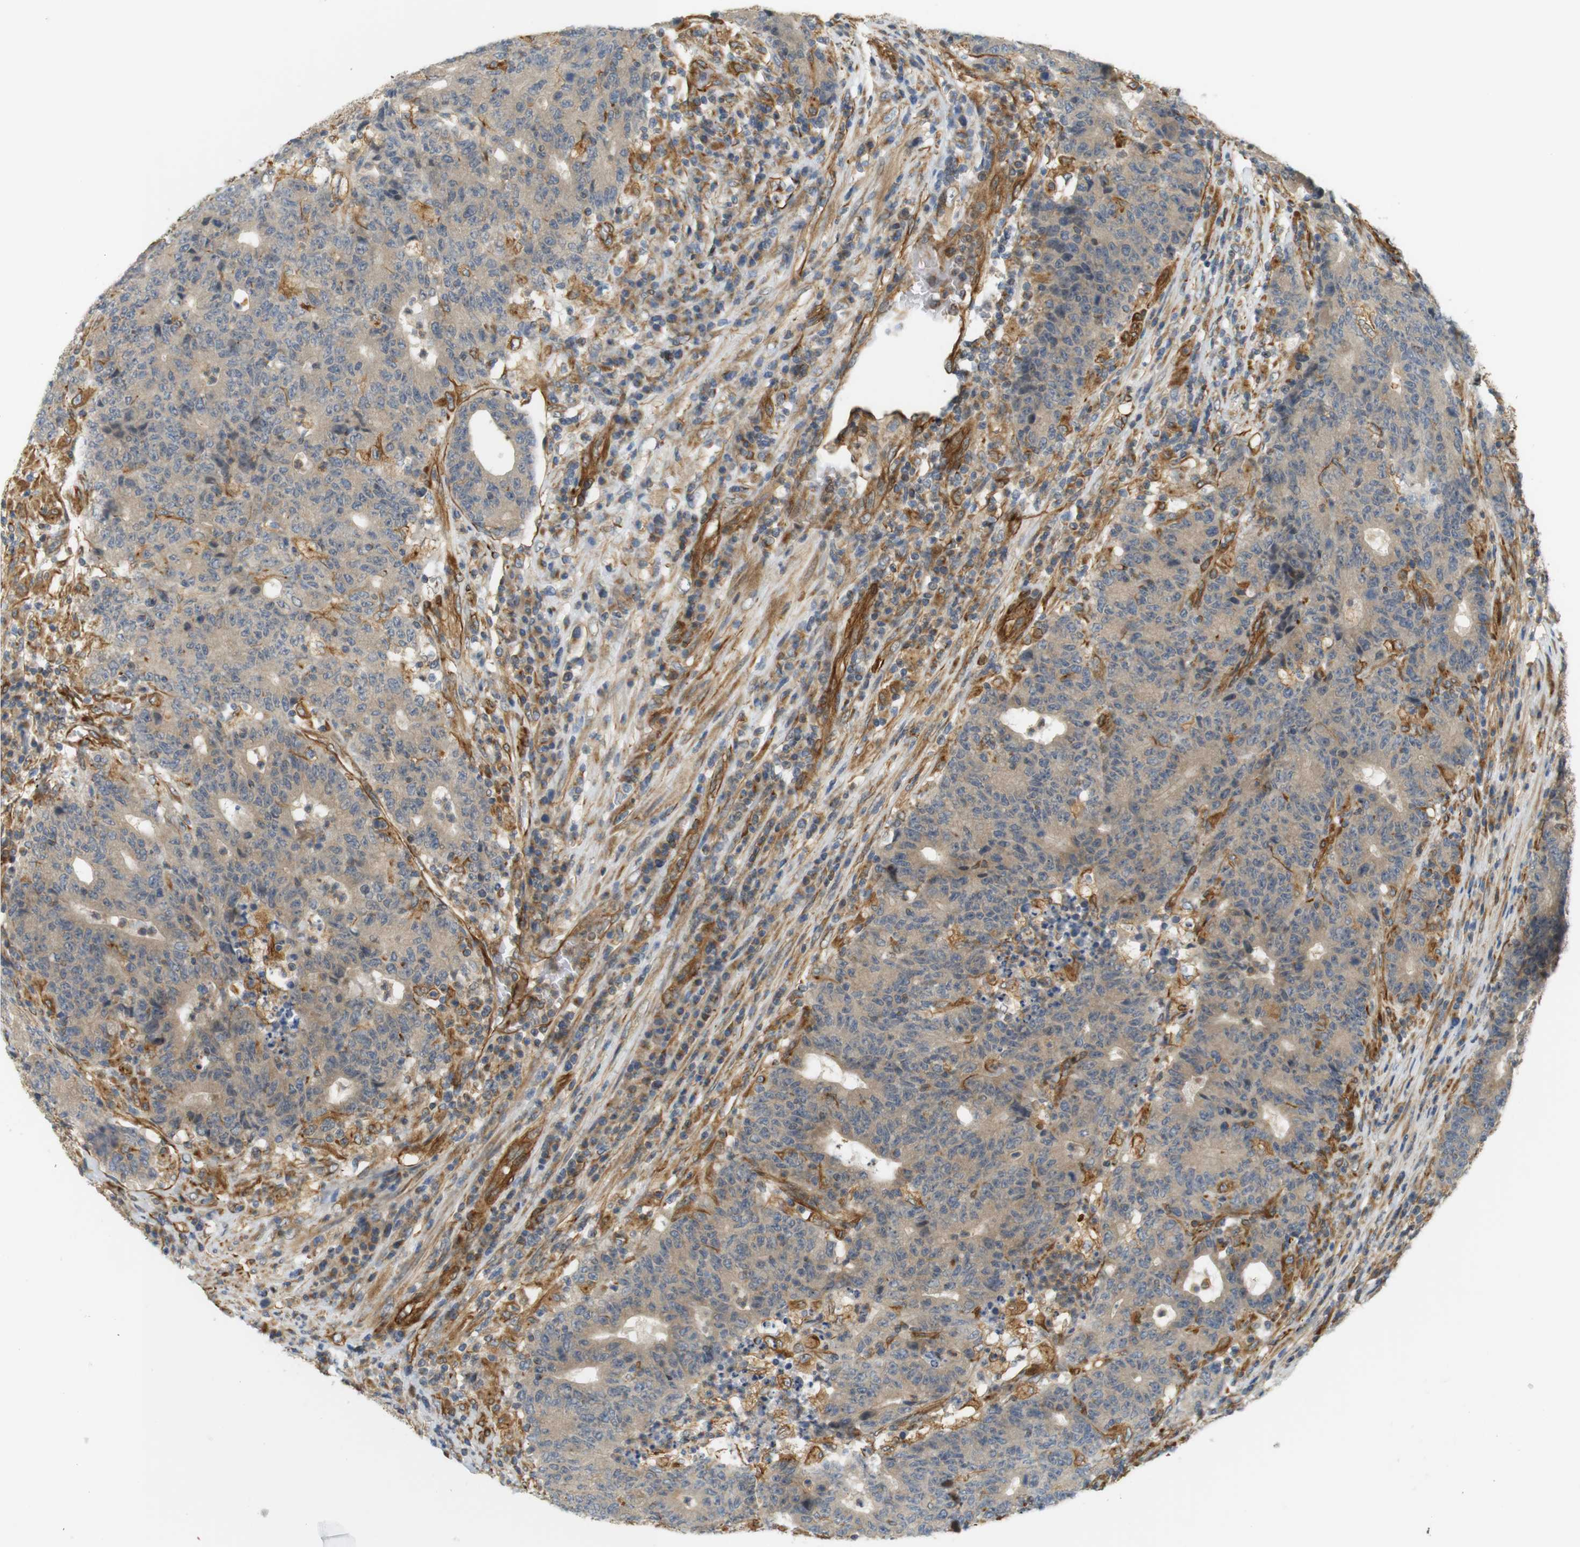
{"staining": {"intensity": "weak", "quantity": ">75%", "location": "cytoplasmic/membranous"}, "tissue": "colorectal cancer", "cell_type": "Tumor cells", "image_type": "cancer", "snomed": [{"axis": "morphology", "description": "Normal tissue, NOS"}, {"axis": "morphology", "description": "Adenocarcinoma, NOS"}, {"axis": "topography", "description": "Colon"}], "caption": "Colorectal cancer (adenocarcinoma) stained with a brown dye exhibits weak cytoplasmic/membranous positive expression in about >75% of tumor cells.", "gene": "CYTH3", "patient": {"sex": "female", "age": 75}}